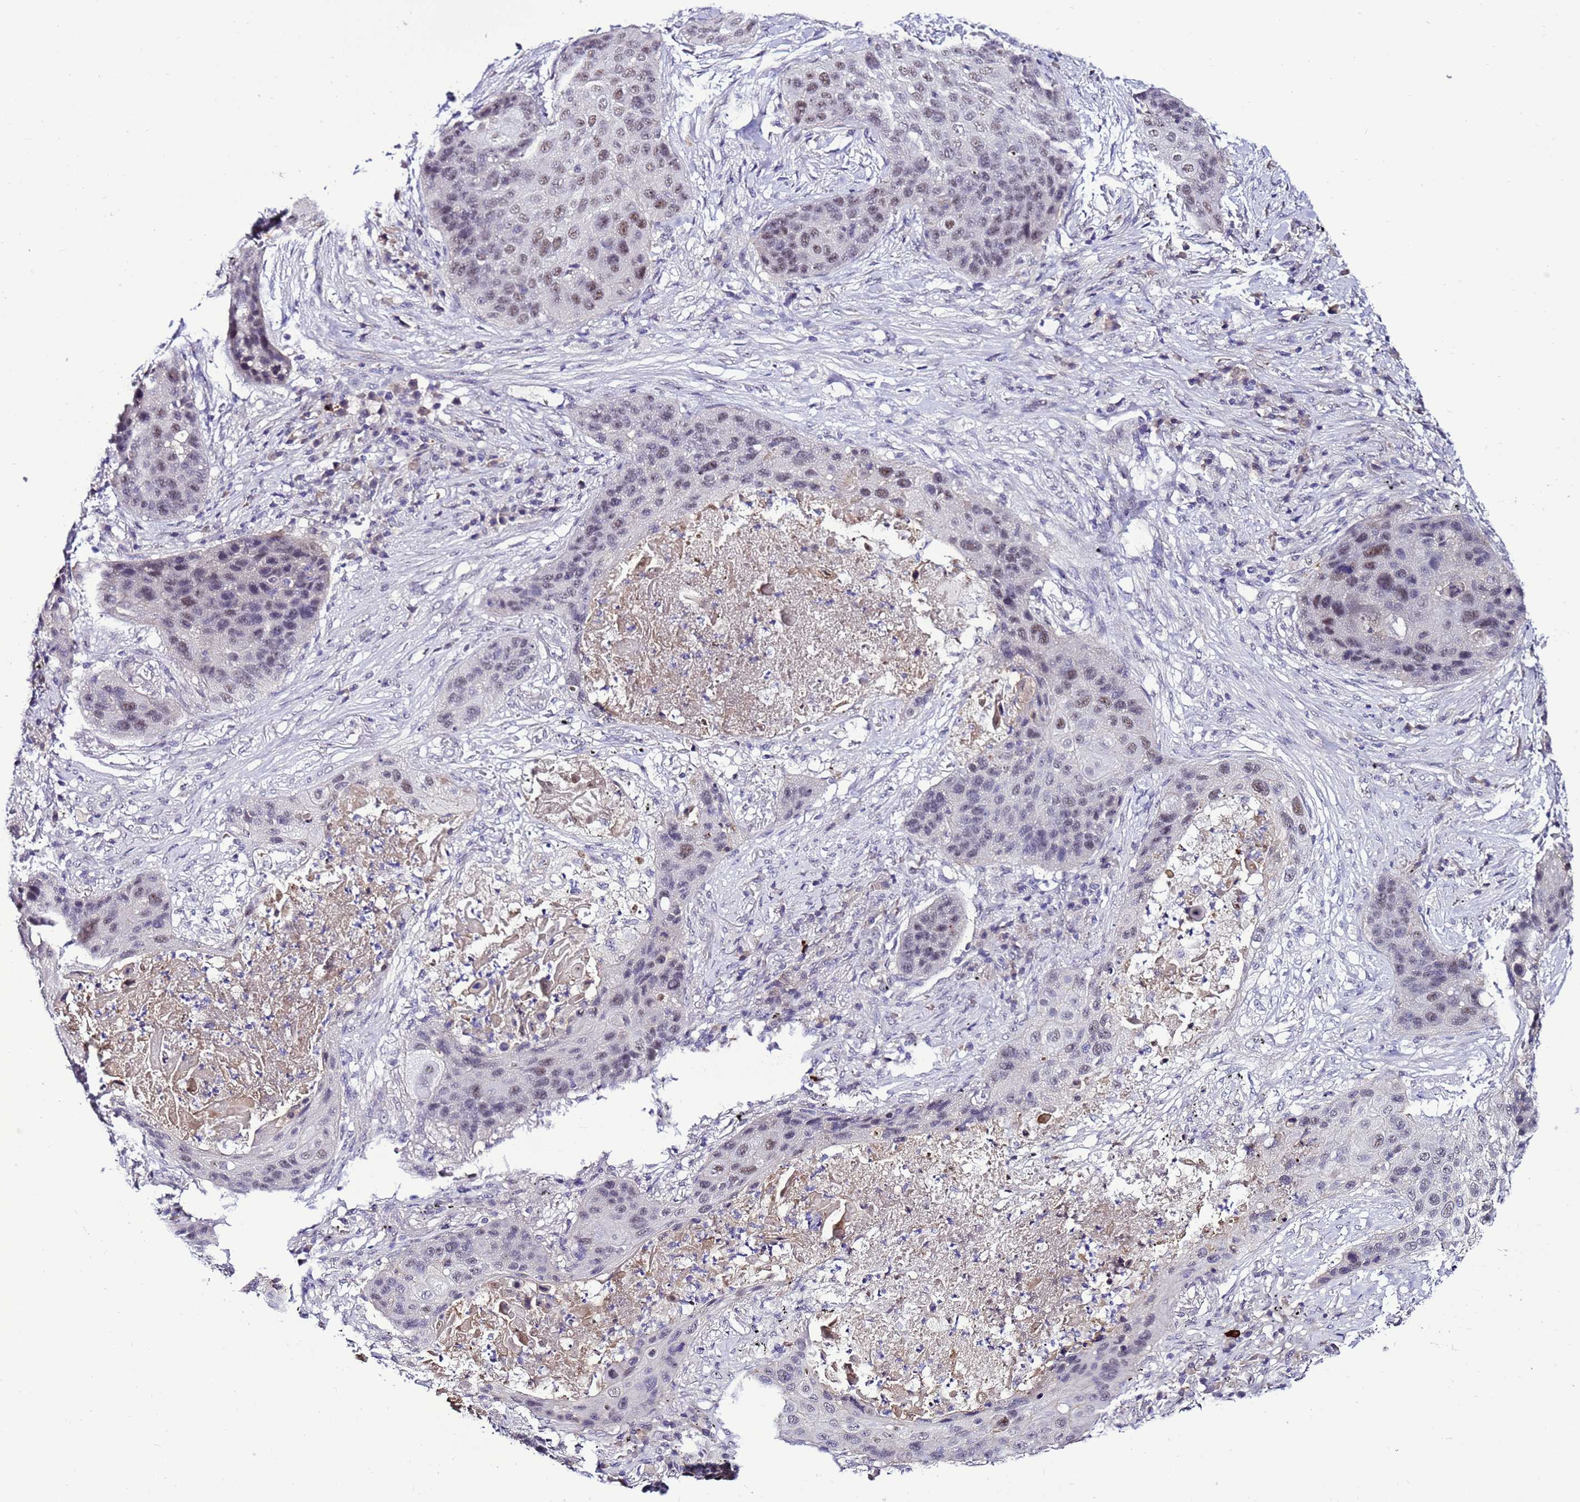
{"staining": {"intensity": "moderate", "quantity": "<25%", "location": "nuclear"}, "tissue": "lung cancer", "cell_type": "Tumor cells", "image_type": "cancer", "snomed": [{"axis": "morphology", "description": "Squamous cell carcinoma, NOS"}, {"axis": "topography", "description": "Lung"}], "caption": "Lung cancer (squamous cell carcinoma) stained for a protein (brown) reveals moderate nuclear positive positivity in about <25% of tumor cells.", "gene": "C19orf47", "patient": {"sex": "female", "age": 63}}